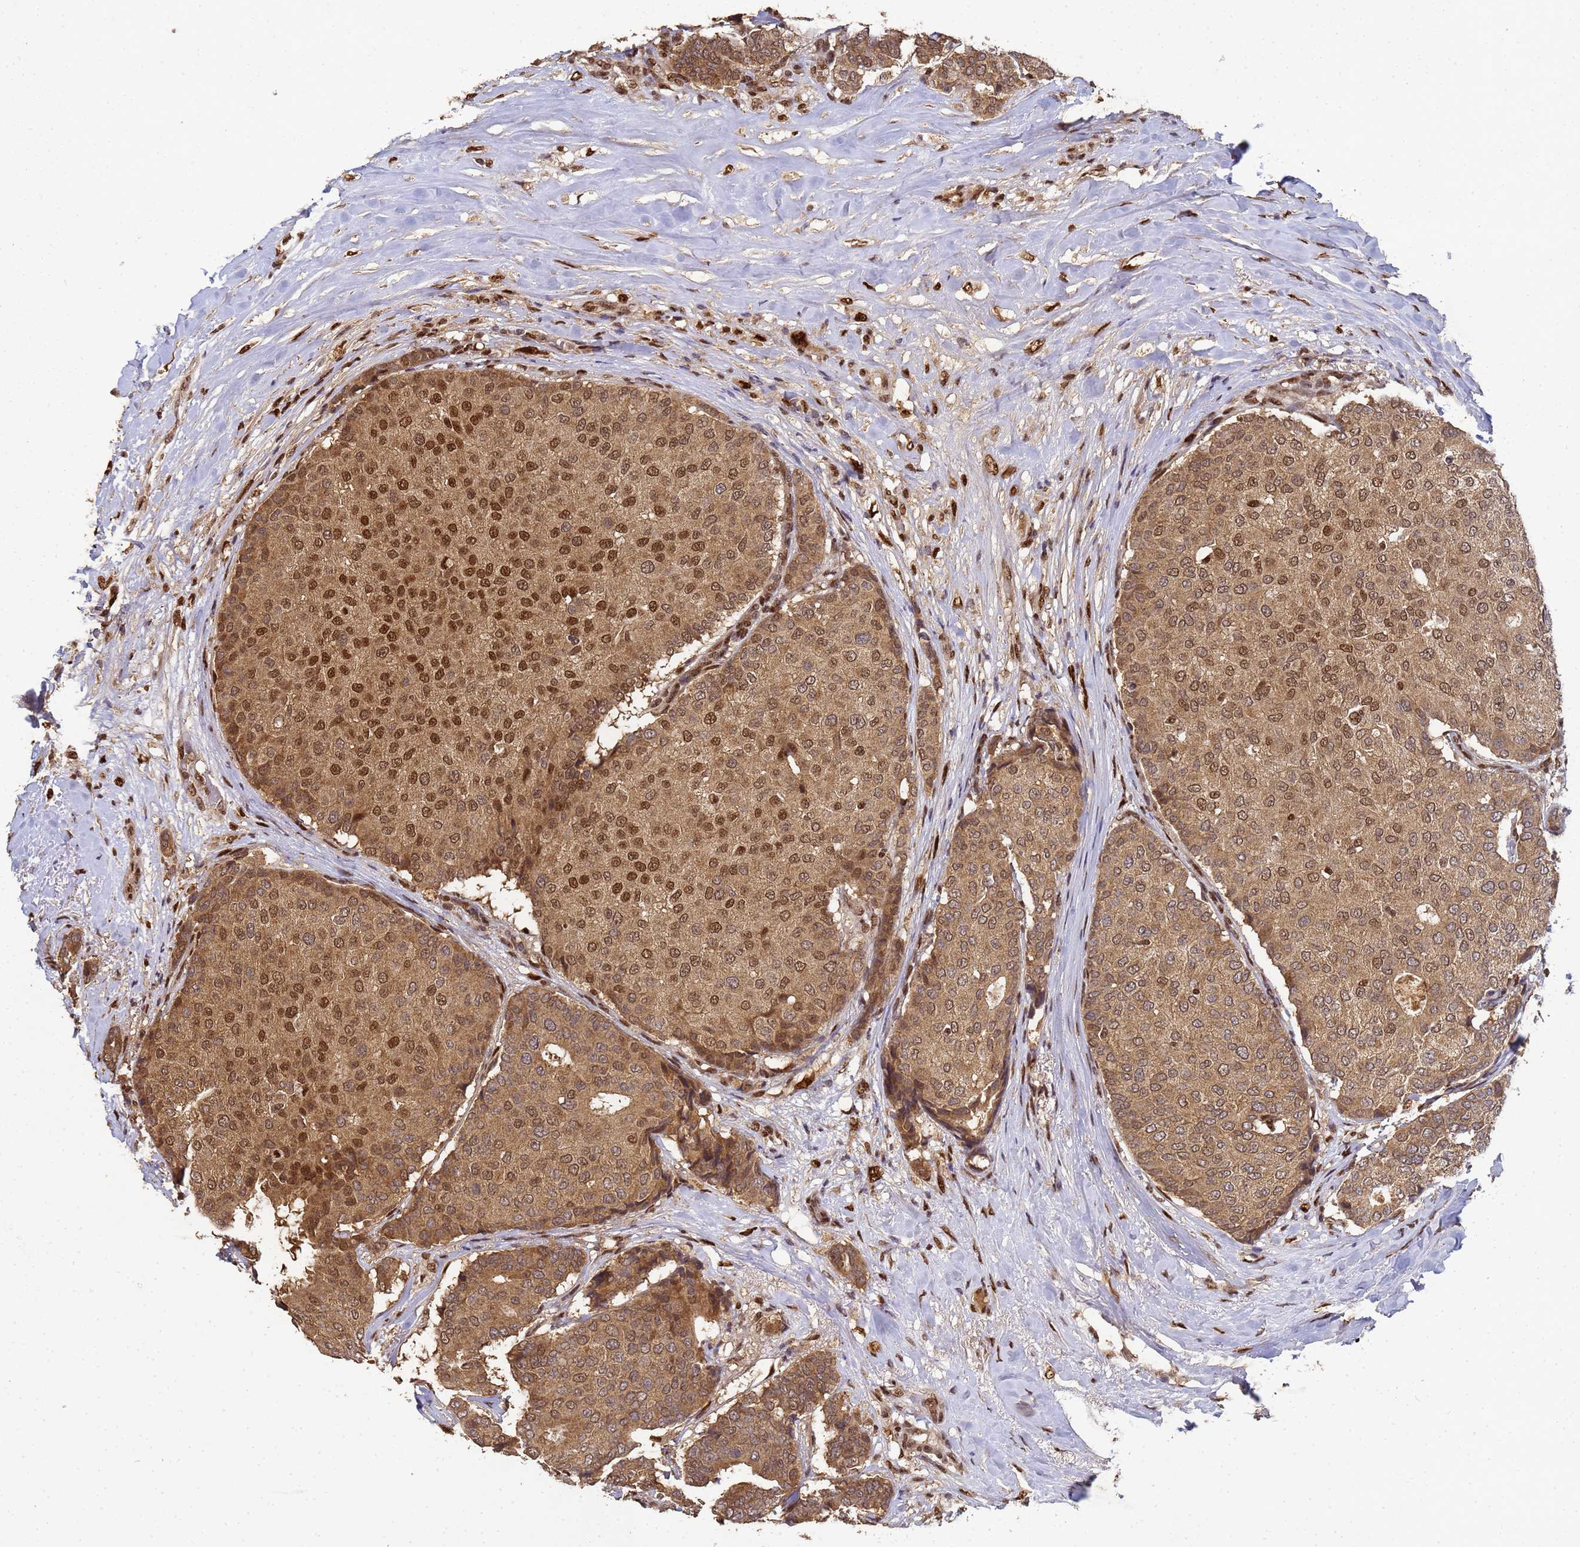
{"staining": {"intensity": "moderate", "quantity": ">75%", "location": "cytoplasmic/membranous,nuclear"}, "tissue": "breast cancer", "cell_type": "Tumor cells", "image_type": "cancer", "snomed": [{"axis": "morphology", "description": "Duct carcinoma"}, {"axis": "topography", "description": "Breast"}], "caption": "Approximately >75% of tumor cells in breast invasive ductal carcinoma show moderate cytoplasmic/membranous and nuclear protein expression as visualized by brown immunohistochemical staining.", "gene": "SECISBP2", "patient": {"sex": "female", "age": 75}}